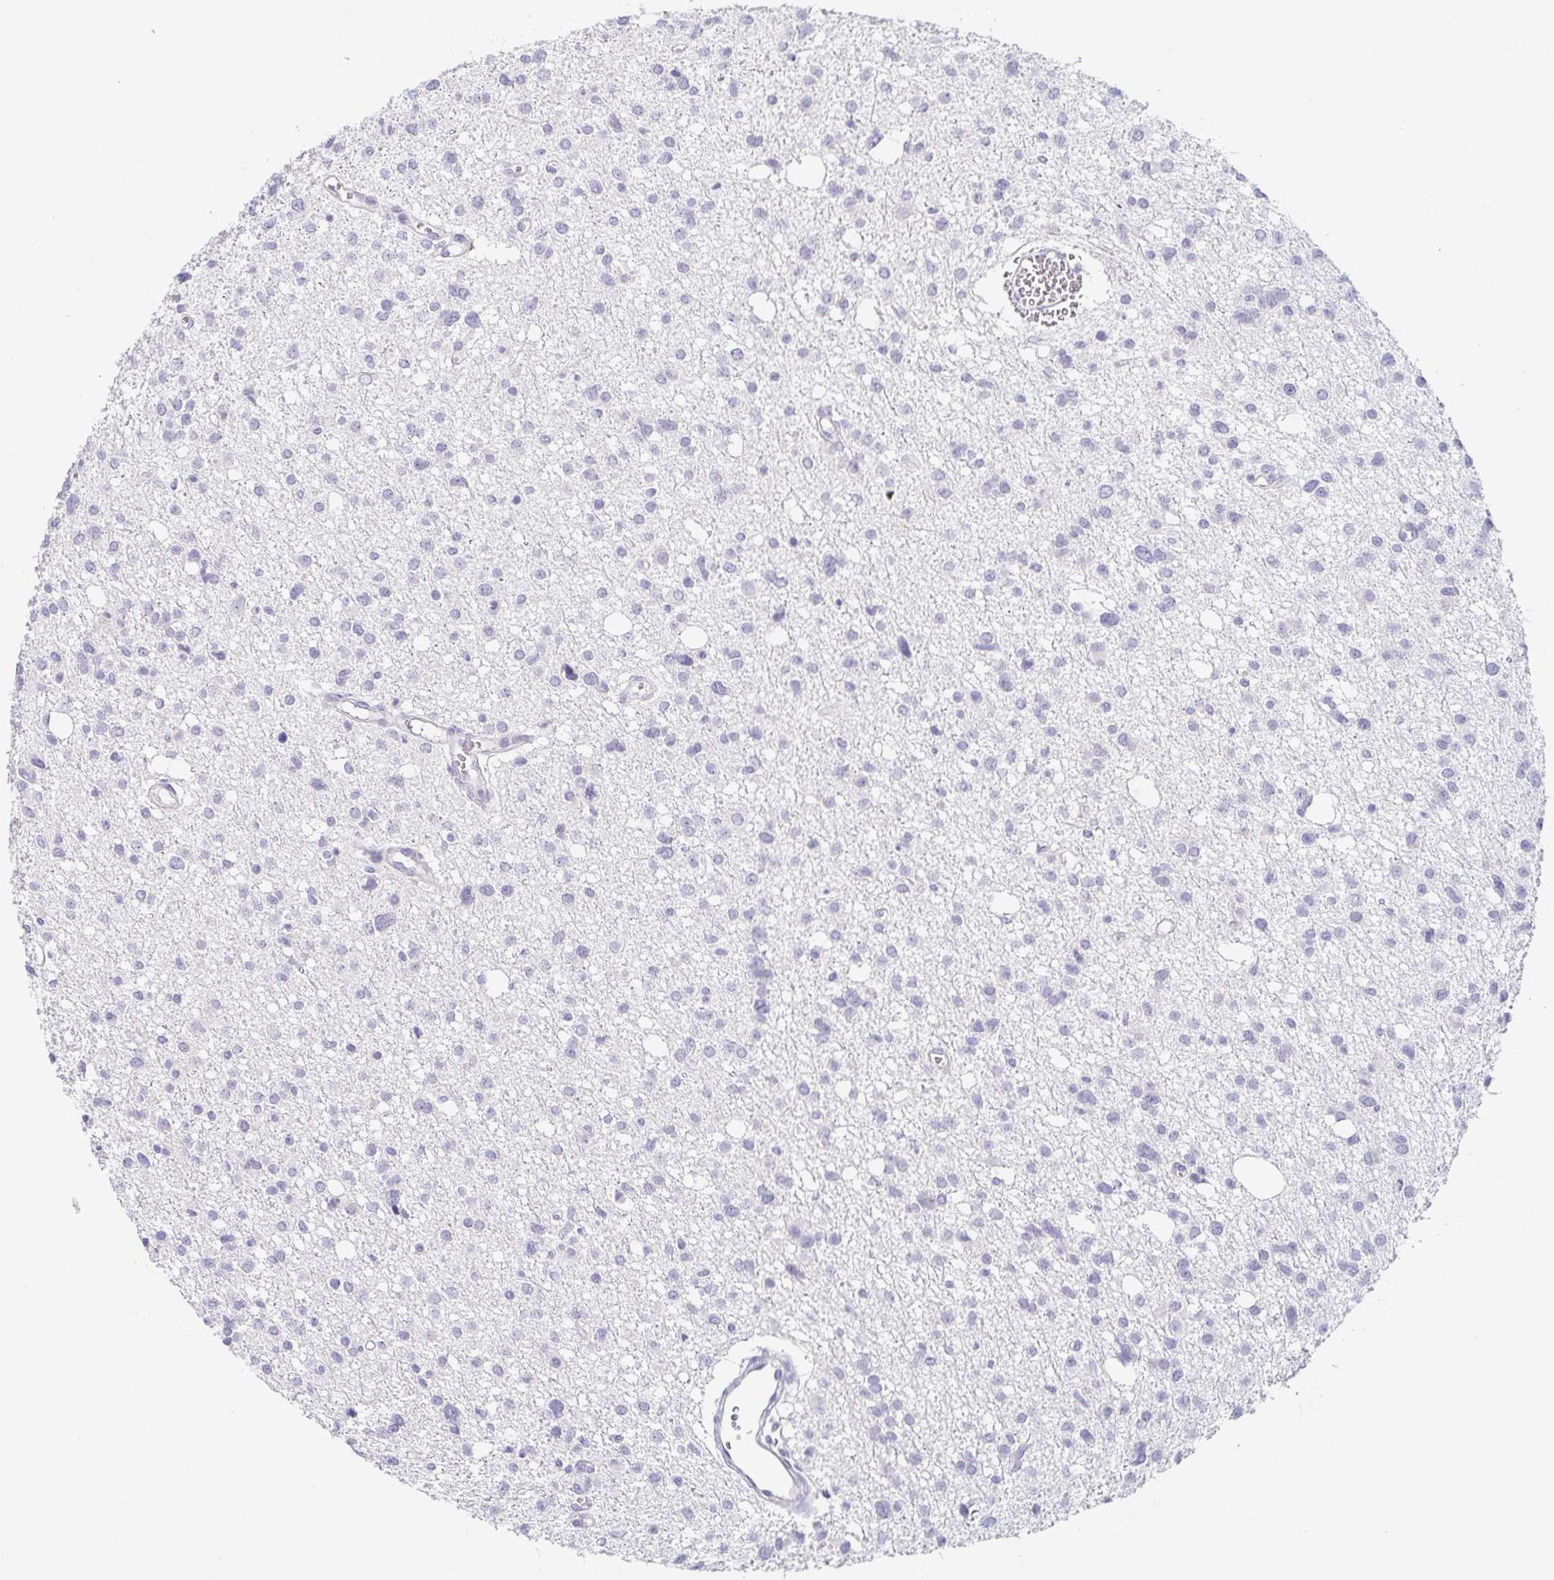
{"staining": {"intensity": "negative", "quantity": "none", "location": "none"}, "tissue": "glioma", "cell_type": "Tumor cells", "image_type": "cancer", "snomed": [{"axis": "morphology", "description": "Glioma, malignant, High grade"}, {"axis": "topography", "description": "Brain"}], "caption": "Immunohistochemical staining of malignant glioma (high-grade) exhibits no significant staining in tumor cells.", "gene": "PRR27", "patient": {"sex": "male", "age": 23}}